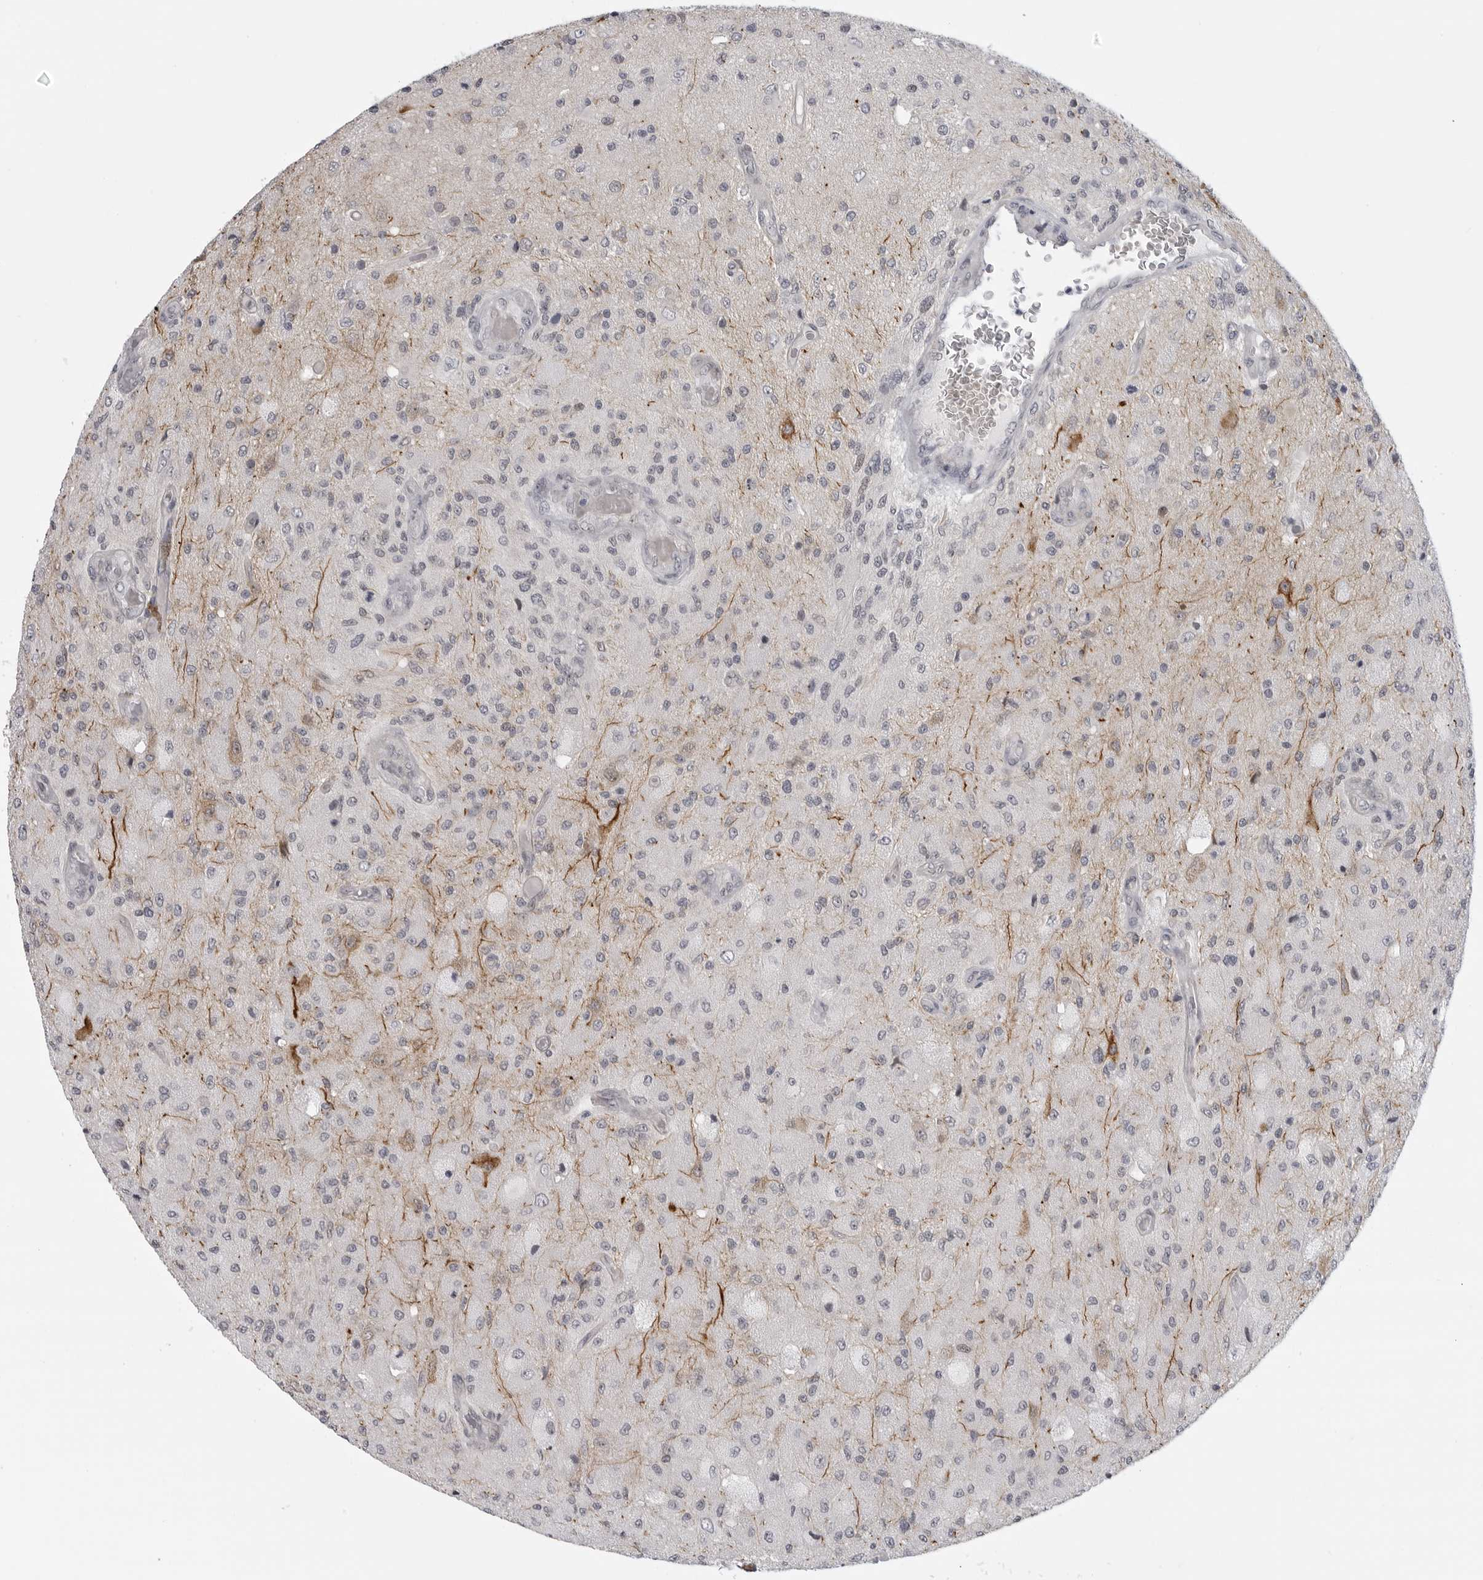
{"staining": {"intensity": "negative", "quantity": "none", "location": "none"}, "tissue": "glioma", "cell_type": "Tumor cells", "image_type": "cancer", "snomed": [{"axis": "morphology", "description": "Normal tissue, NOS"}, {"axis": "morphology", "description": "Glioma, malignant, High grade"}, {"axis": "topography", "description": "Cerebral cortex"}], "caption": "Malignant glioma (high-grade) stained for a protein using immunohistochemistry (IHC) demonstrates no staining tumor cells.", "gene": "CEP295NL", "patient": {"sex": "male", "age": 77}}